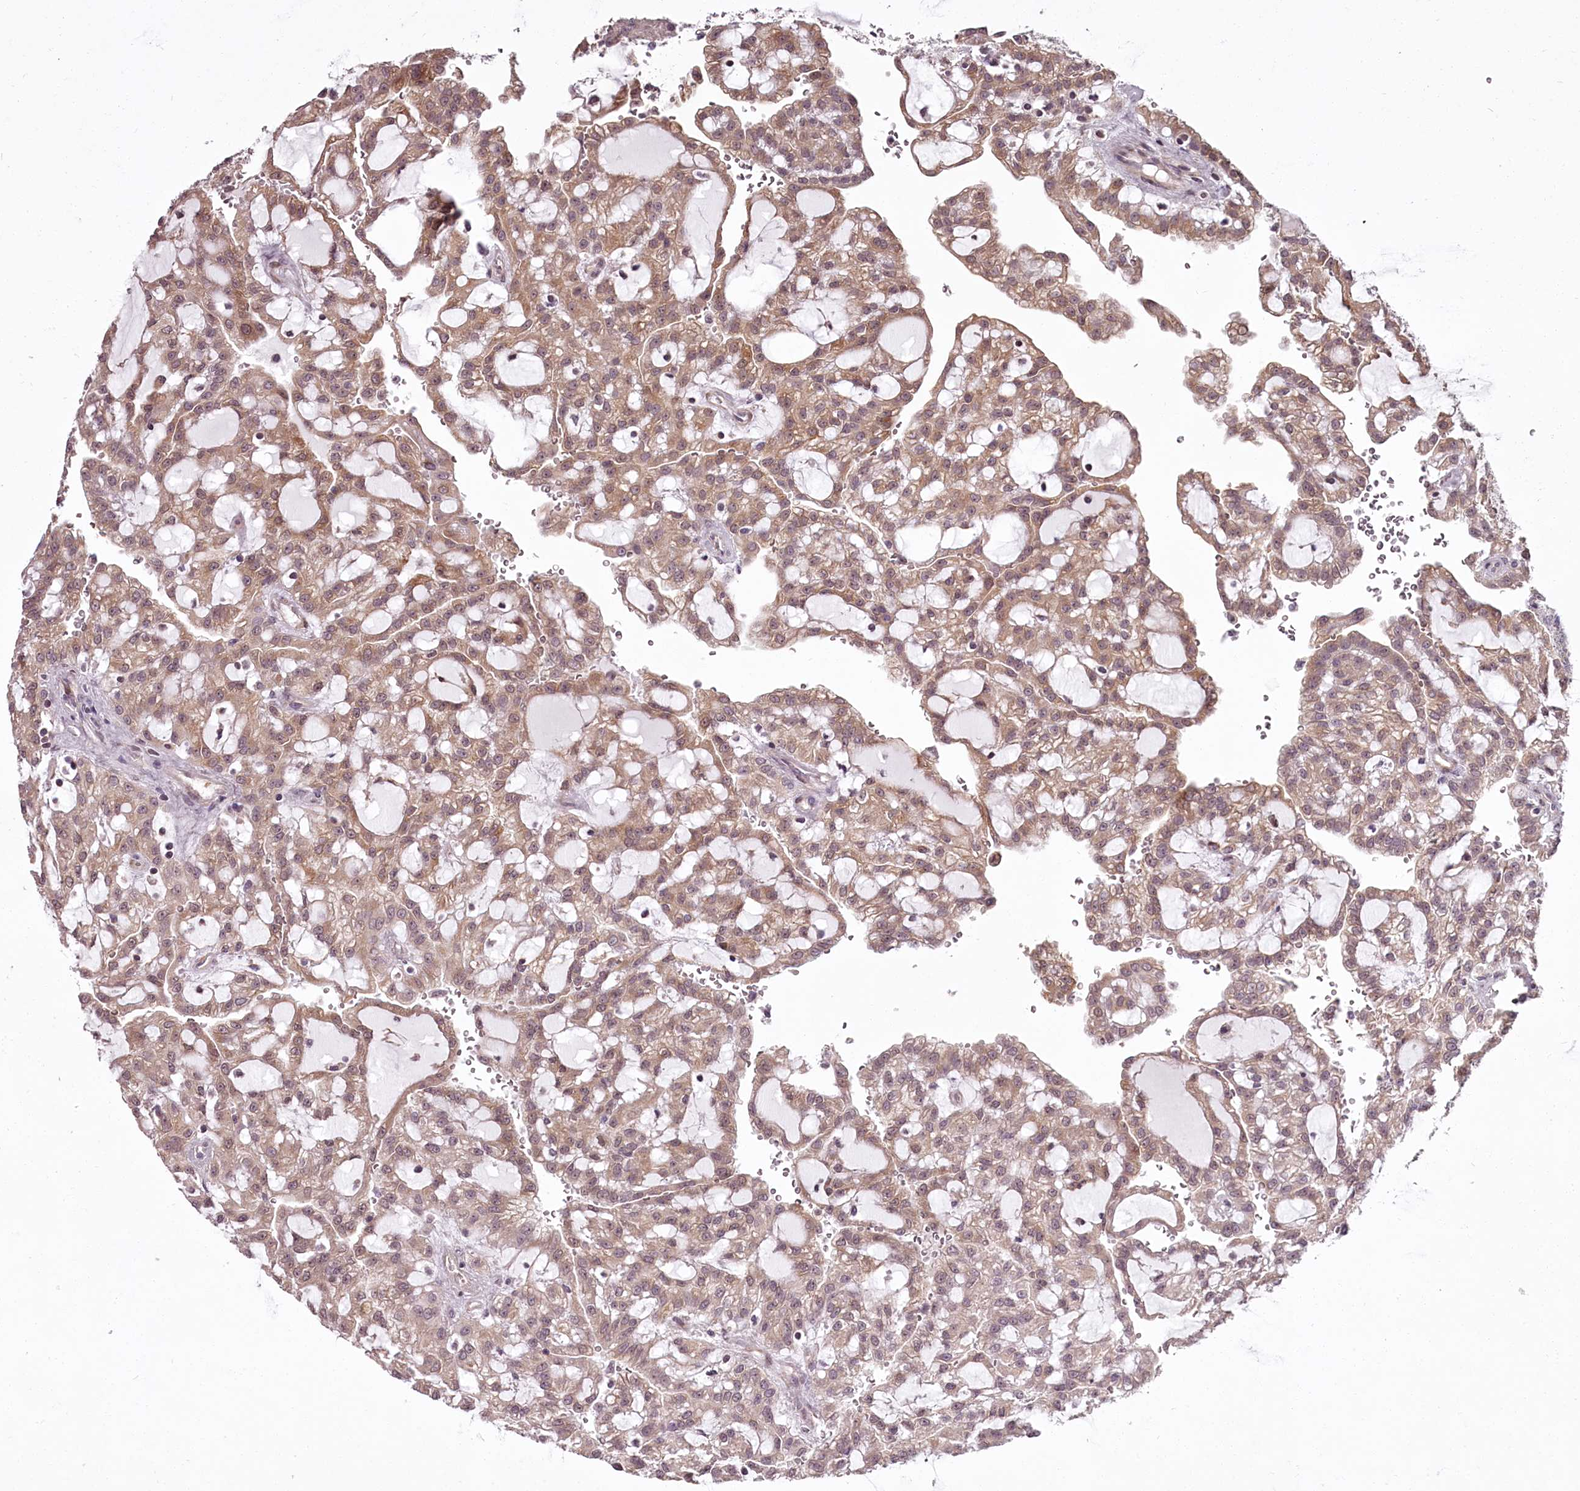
{"staining": {"intensity": "weak", "quantity": ">75%", "location": "cytoplasmic/membranous"}, "tissue": "renal cancer", "cell_type": "Tumor cells", "image_type": "cancer", "snomed": [{"axis": "morphology", "description": "Adenocarcinoma, NOS"}, {"axis": "topography", "description": "Kidney"}], "caption": "This histopathology image exhibits IHC staining of human renal cancer (adenocarcinoma), with low weak cytoplasmic/membranous staining in approximately >75% of tumor cells.", "gene": "CCDC92", "patient": {"sex": "male", "age": 63}}